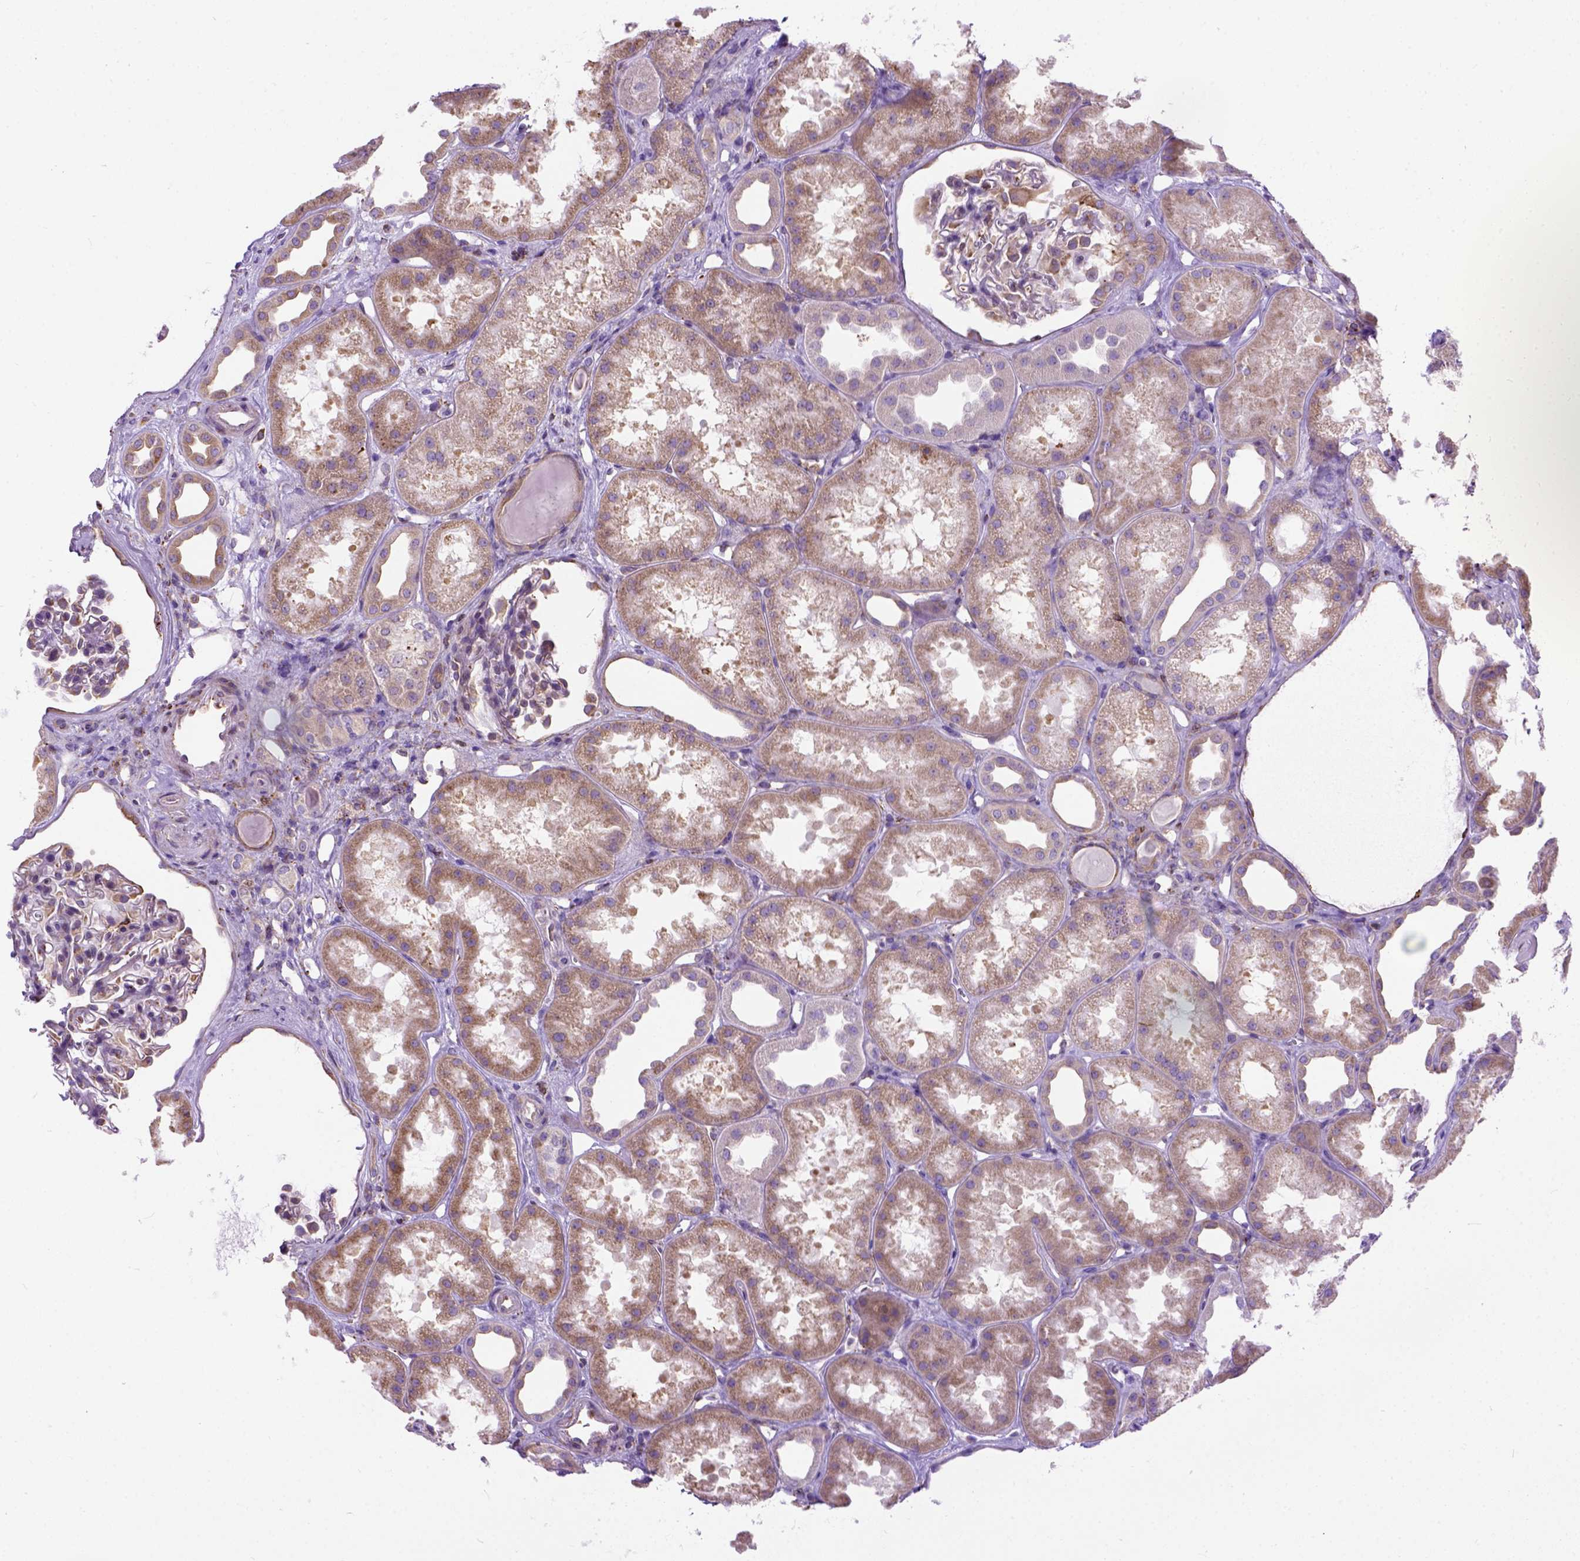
{"staining": {"intensity": "moderate", "quantity": "25%-75%", "location": "cytoplasmic/membranous"}, "tissue": "kidney", "cell_type": "Cells in glomeruli", "image_type": "normal", "snomed": [{"axis": "morphology", "description": "Normal tissue, NOS"}, {"axis": "topography", "description": "Kidney"}], "caption": "Human kidney stained with a brown dye exhibits moderate cytoplasmic/membranous positive expression in approximately 25%-75% of cells in glomeruli.", "gene": "PLK4", "patient": {"sex": "male", "age": 61}}